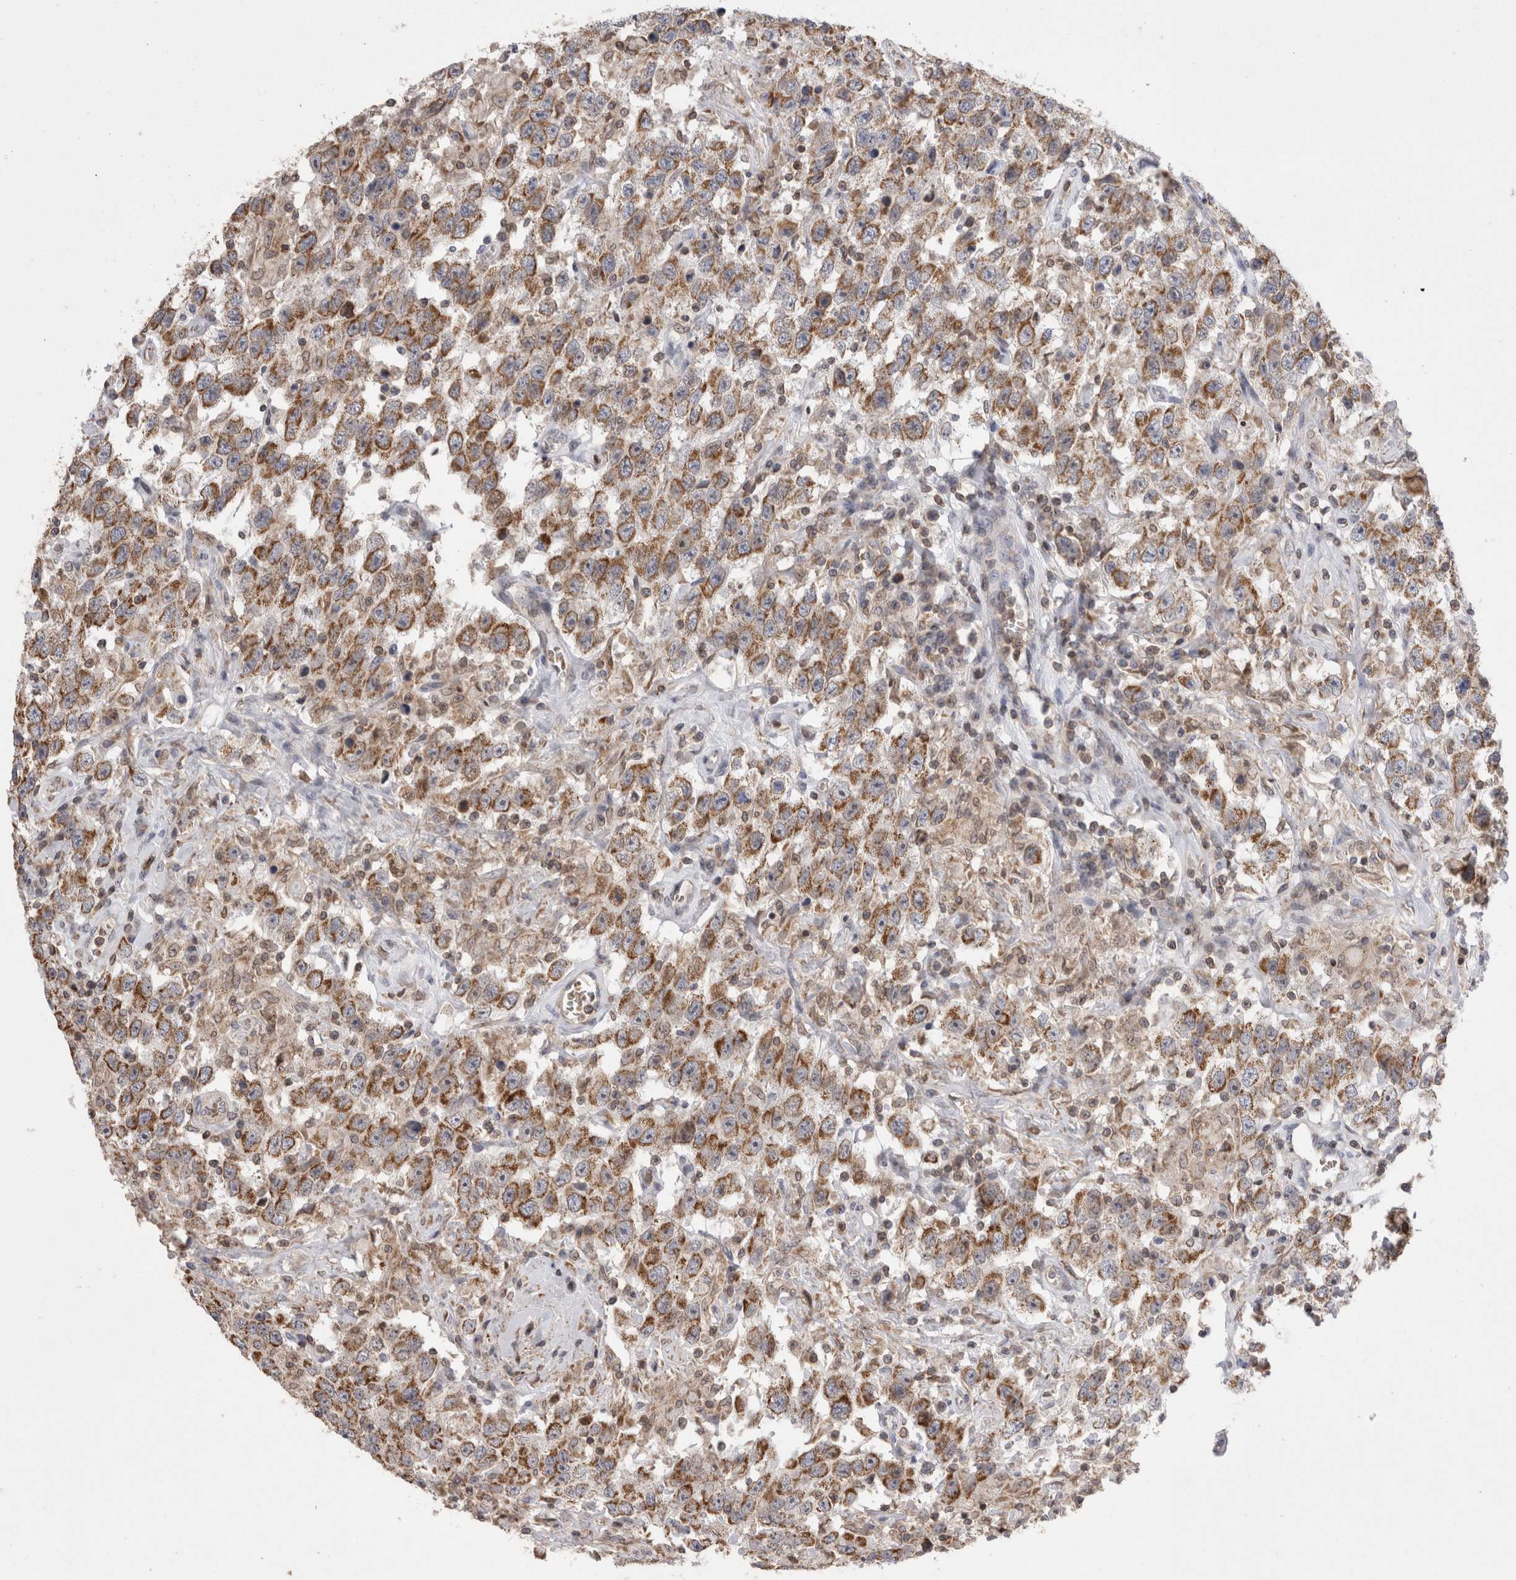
{"staining": {"intensity": "strong", "quantity": "25%-75%", "location": "cytoplasmic/membranous"}, "tissue": "testis cancer", "cell_type": "Tumor cells", "image_type": "cancer", "snomed": [{"axis": "morphology", "description": "Seminoma, NOS"}, {"axis": "topography", "description": "Testis"}], "caption": "Tumor cells show high levels of strong cytoplasmic/membranous expression in approximately 25%-75% of cells in testis cancer. The protein is stained brown, and the nuclei are stained in blue (DAB IHC with brightfield microscopy, high magnification).", "gene": "DARS2", "patient": {"sex": "male", "age": 41}}